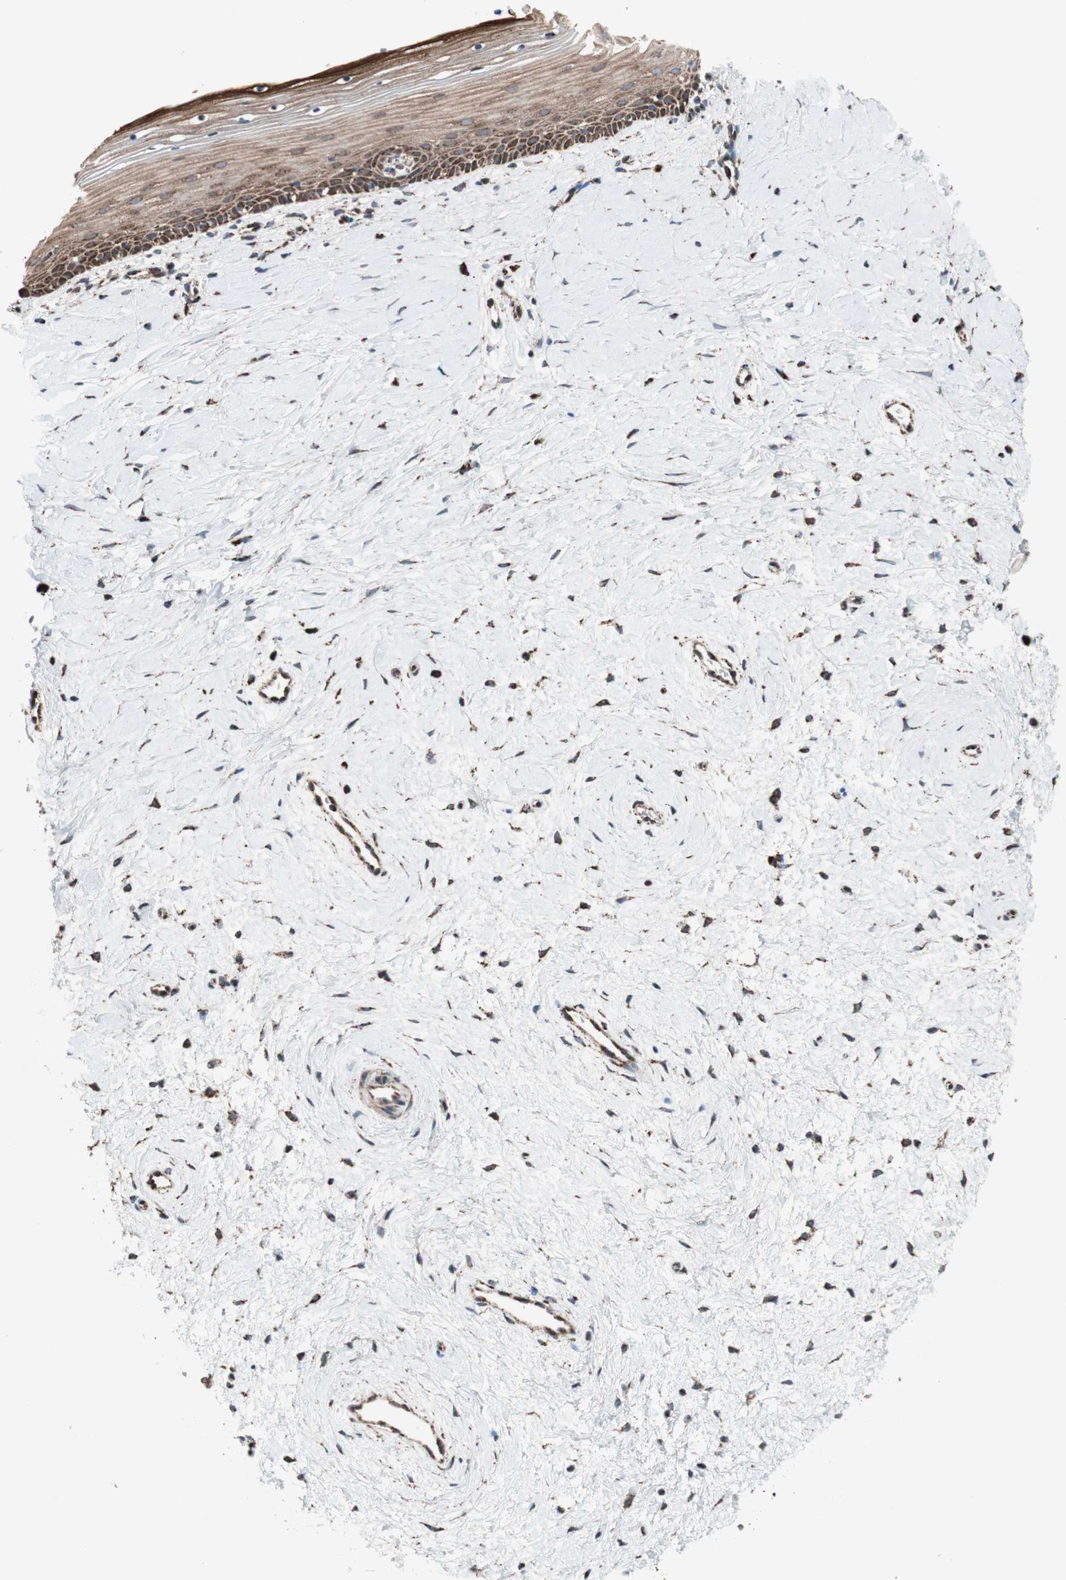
{"staining": {"intensity": "strong", "quantity": ">75%", "location": "cytoplasmic/membranous"}, "tissue": "cervix", "cell_type": "Glandular cells", "image_type": "normal", "snomed": [{"axis": "morphology", "description": "Normal tissue, NOS"}, {"axis": "topography", "description": "Cervix"}], "caption": "IHC of normal cervix reveals high levels of strong cytoplasmic/membranous staining in approximately >75% of glandular cells. The protein of interest is stained brown, and the nuclei are stained in blue (DAB (3,3'-diaminobenzidine) IHC with brightfield microscopy, high magnification).", "gene": "PCSK4", "patient": {"sex": "female", "age": 39}}